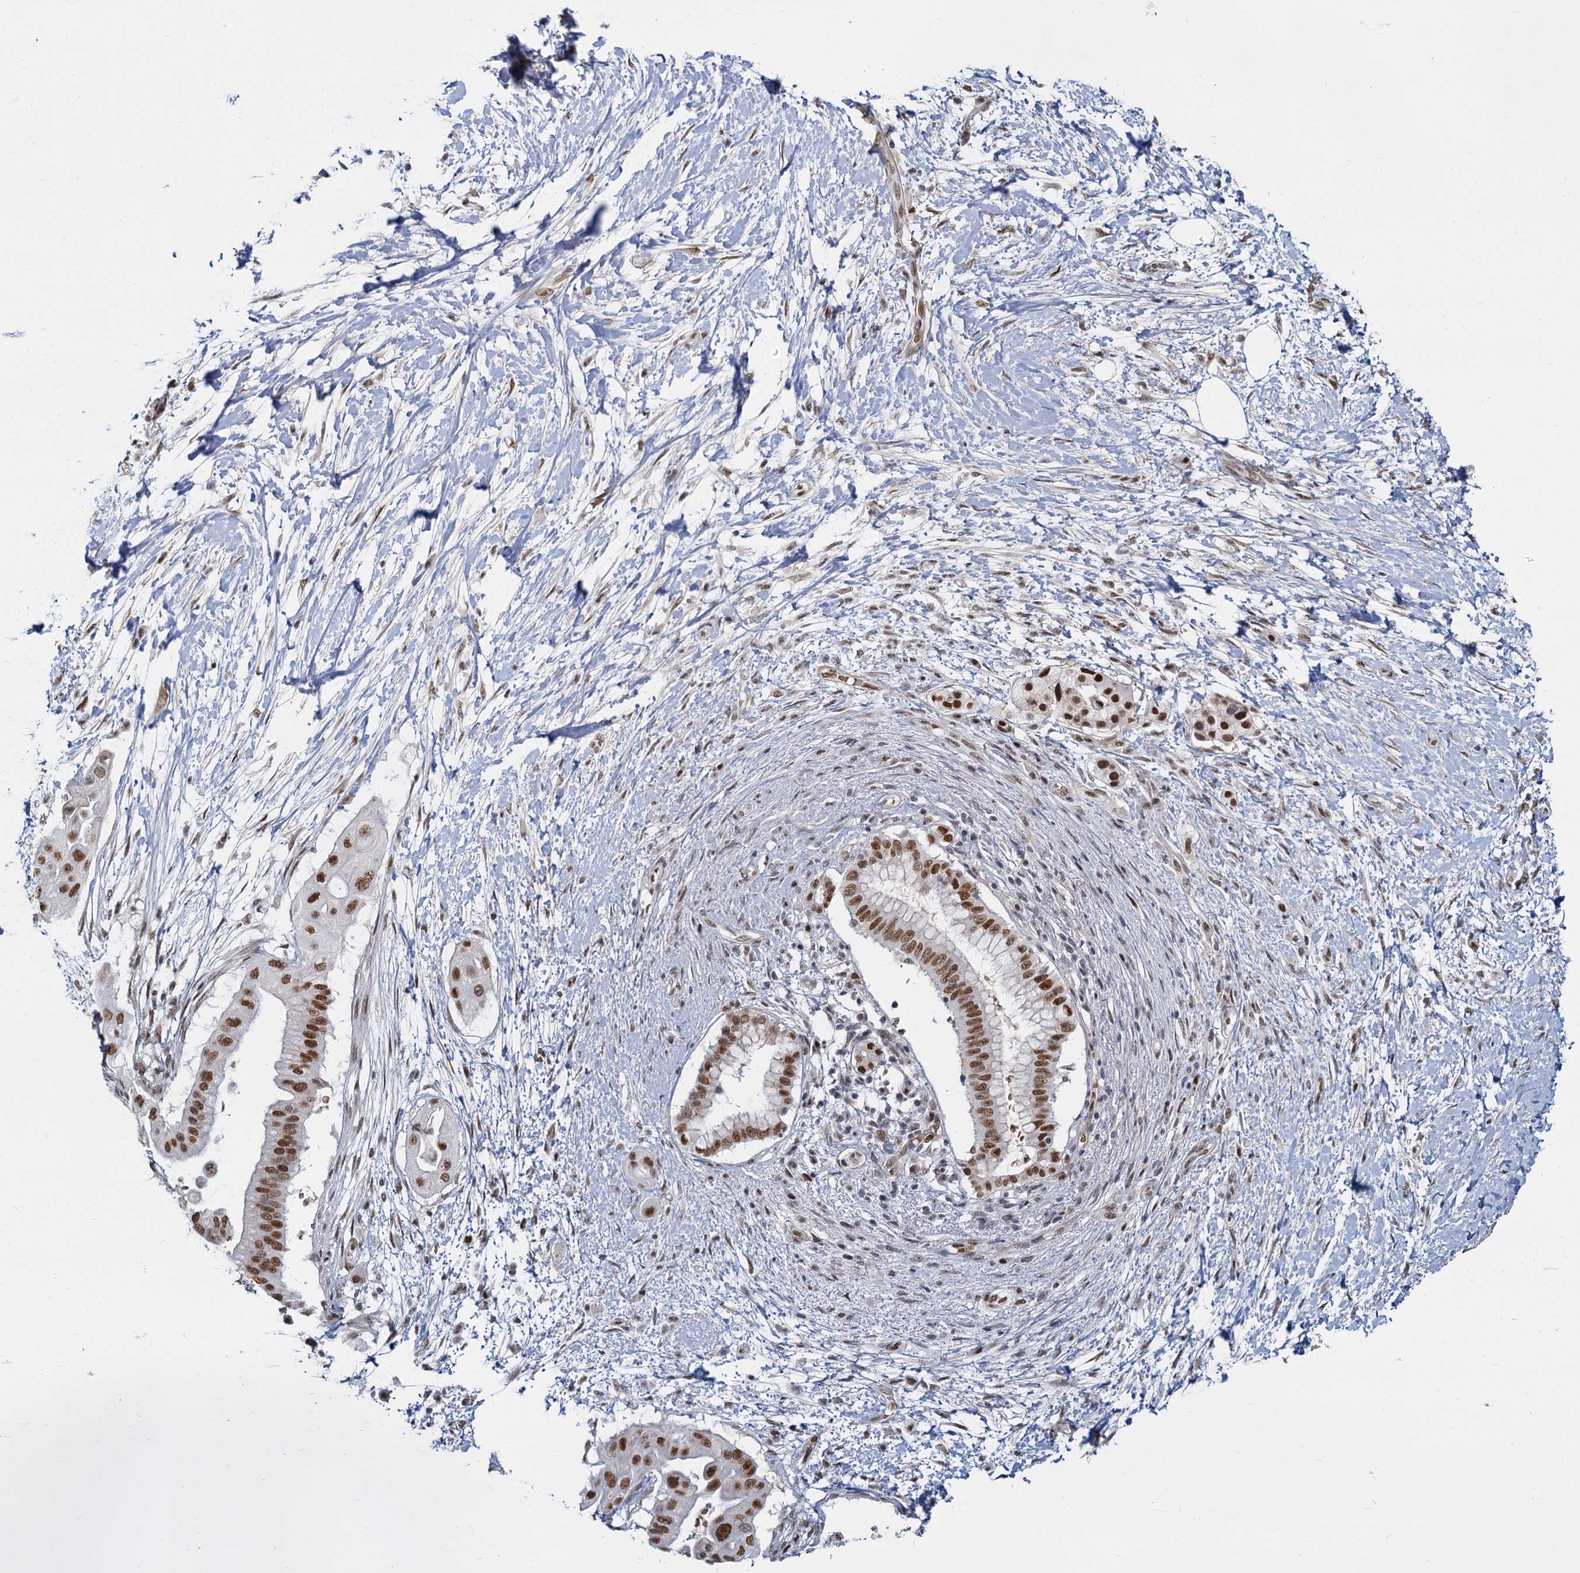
{"staining": {"intensity": "strong", "quantity": ">75%", "location": "nuclear"}, "tissue": "pancreatic cancer", "cell_type": "Tumor cells", "image_type": "cancer", "snomed": [{"axis": "morphology", "description": "Adenocarcinoma, NOS"}, {"axis": "topography", "description": "Pancreas"}], "caption": "Tumor cells exhibit strong nuclear expression in about >75% of cells in pancreatic adenocarcinoma.", "gene": "RPRD1A", "patient": {"sex": "male", "age": 68}}